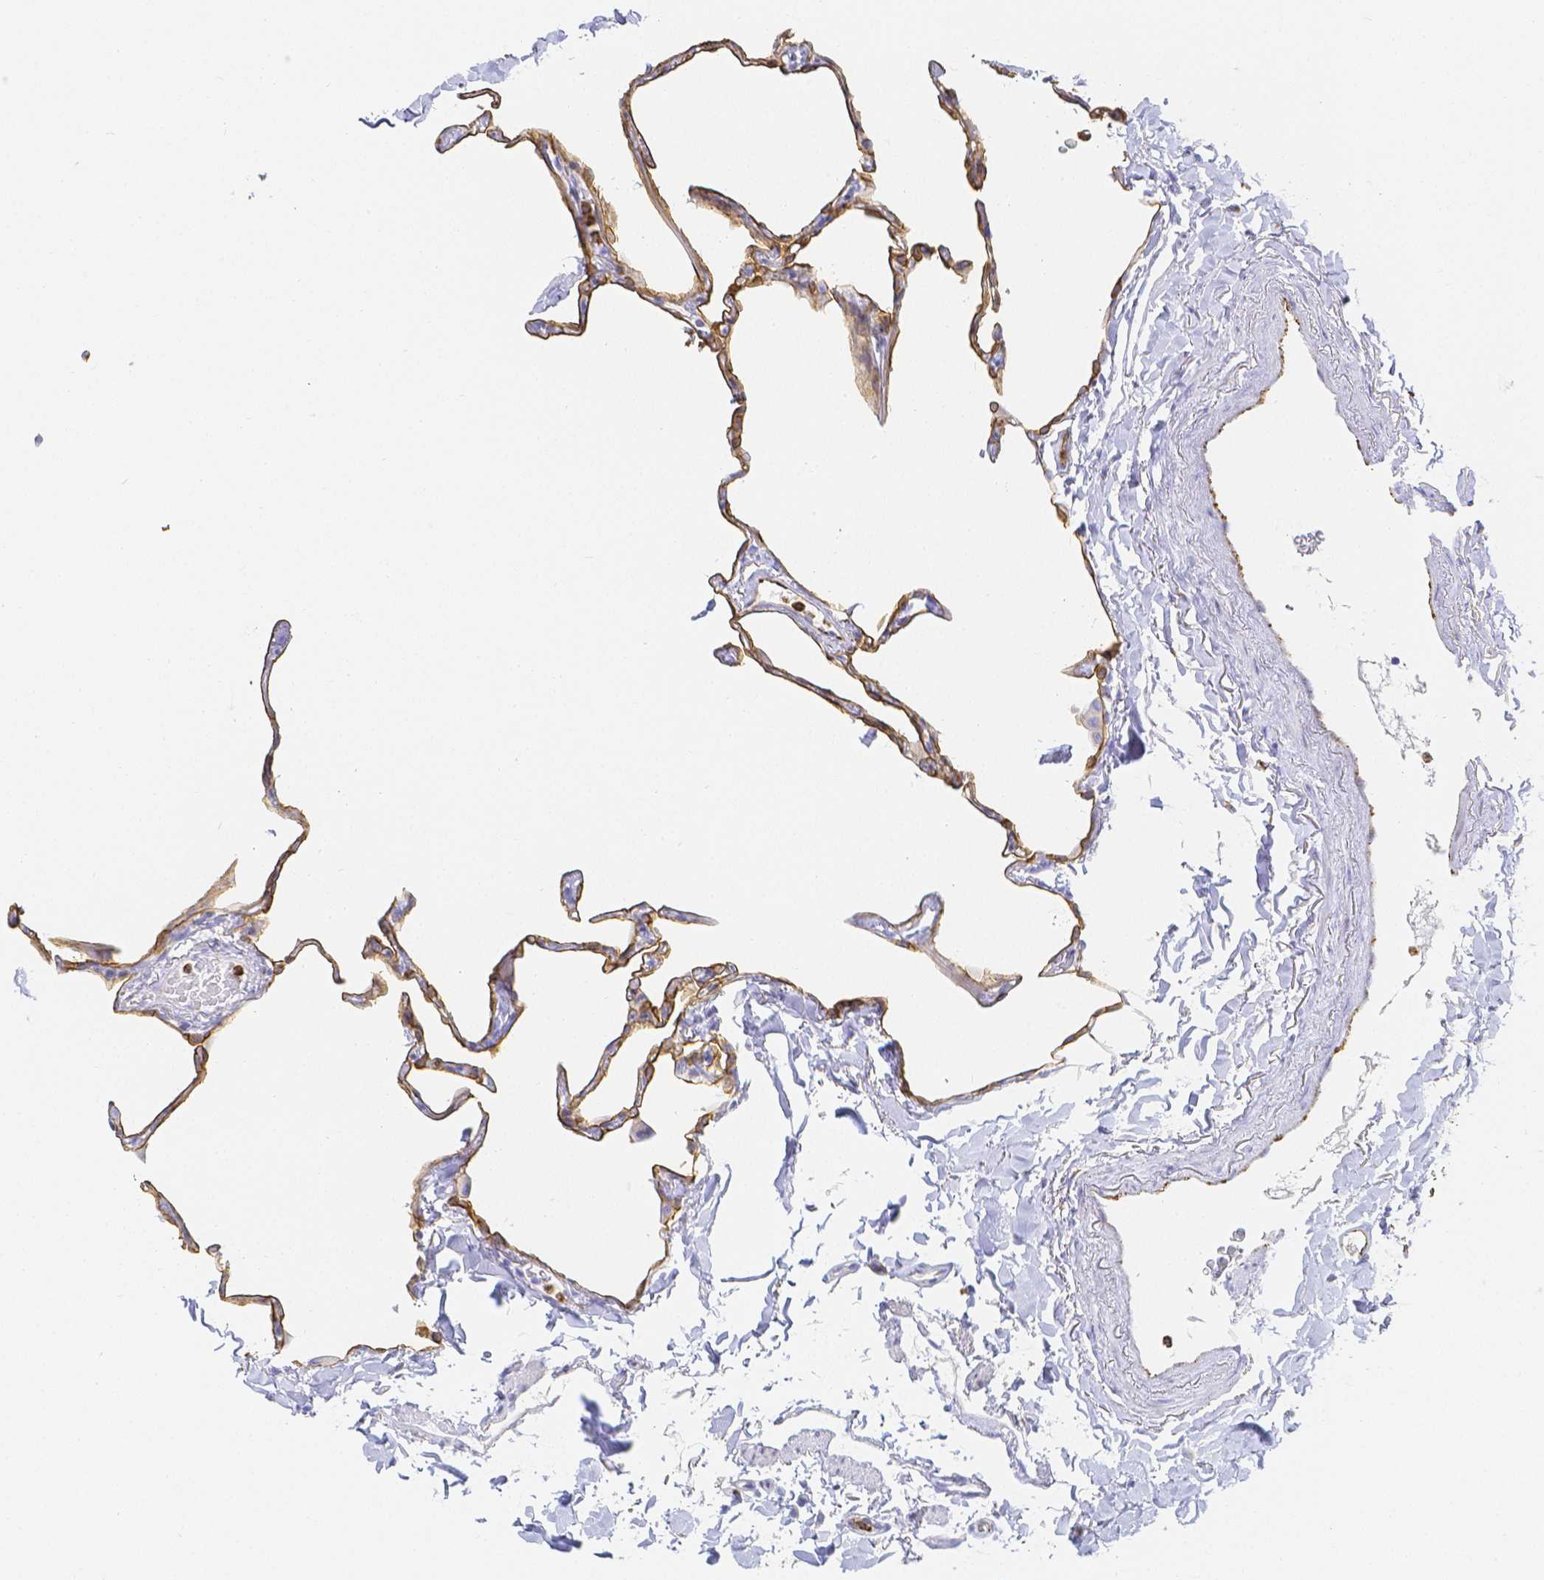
{"staining": {"intensity": "strong", "quantity": ">75%", "location": "cytoplasmic/membranous"}, "tissue": "lung", "cell_type": "Alveolar cells", "image_type": "normal", "snomed": [{"axis": "morphology", "description": "Normal tissue, NOS"}, {"axis": "topography", "description": "Lung"}], "caption": "Approximately >75% of alveolar cells in benign human lung show strong cytoplasmic/membranous protein staining as visualized by brown immunohistochemical staining.", "gene": "SMURF1", "patient": {"sex": "male", "age": 65}}